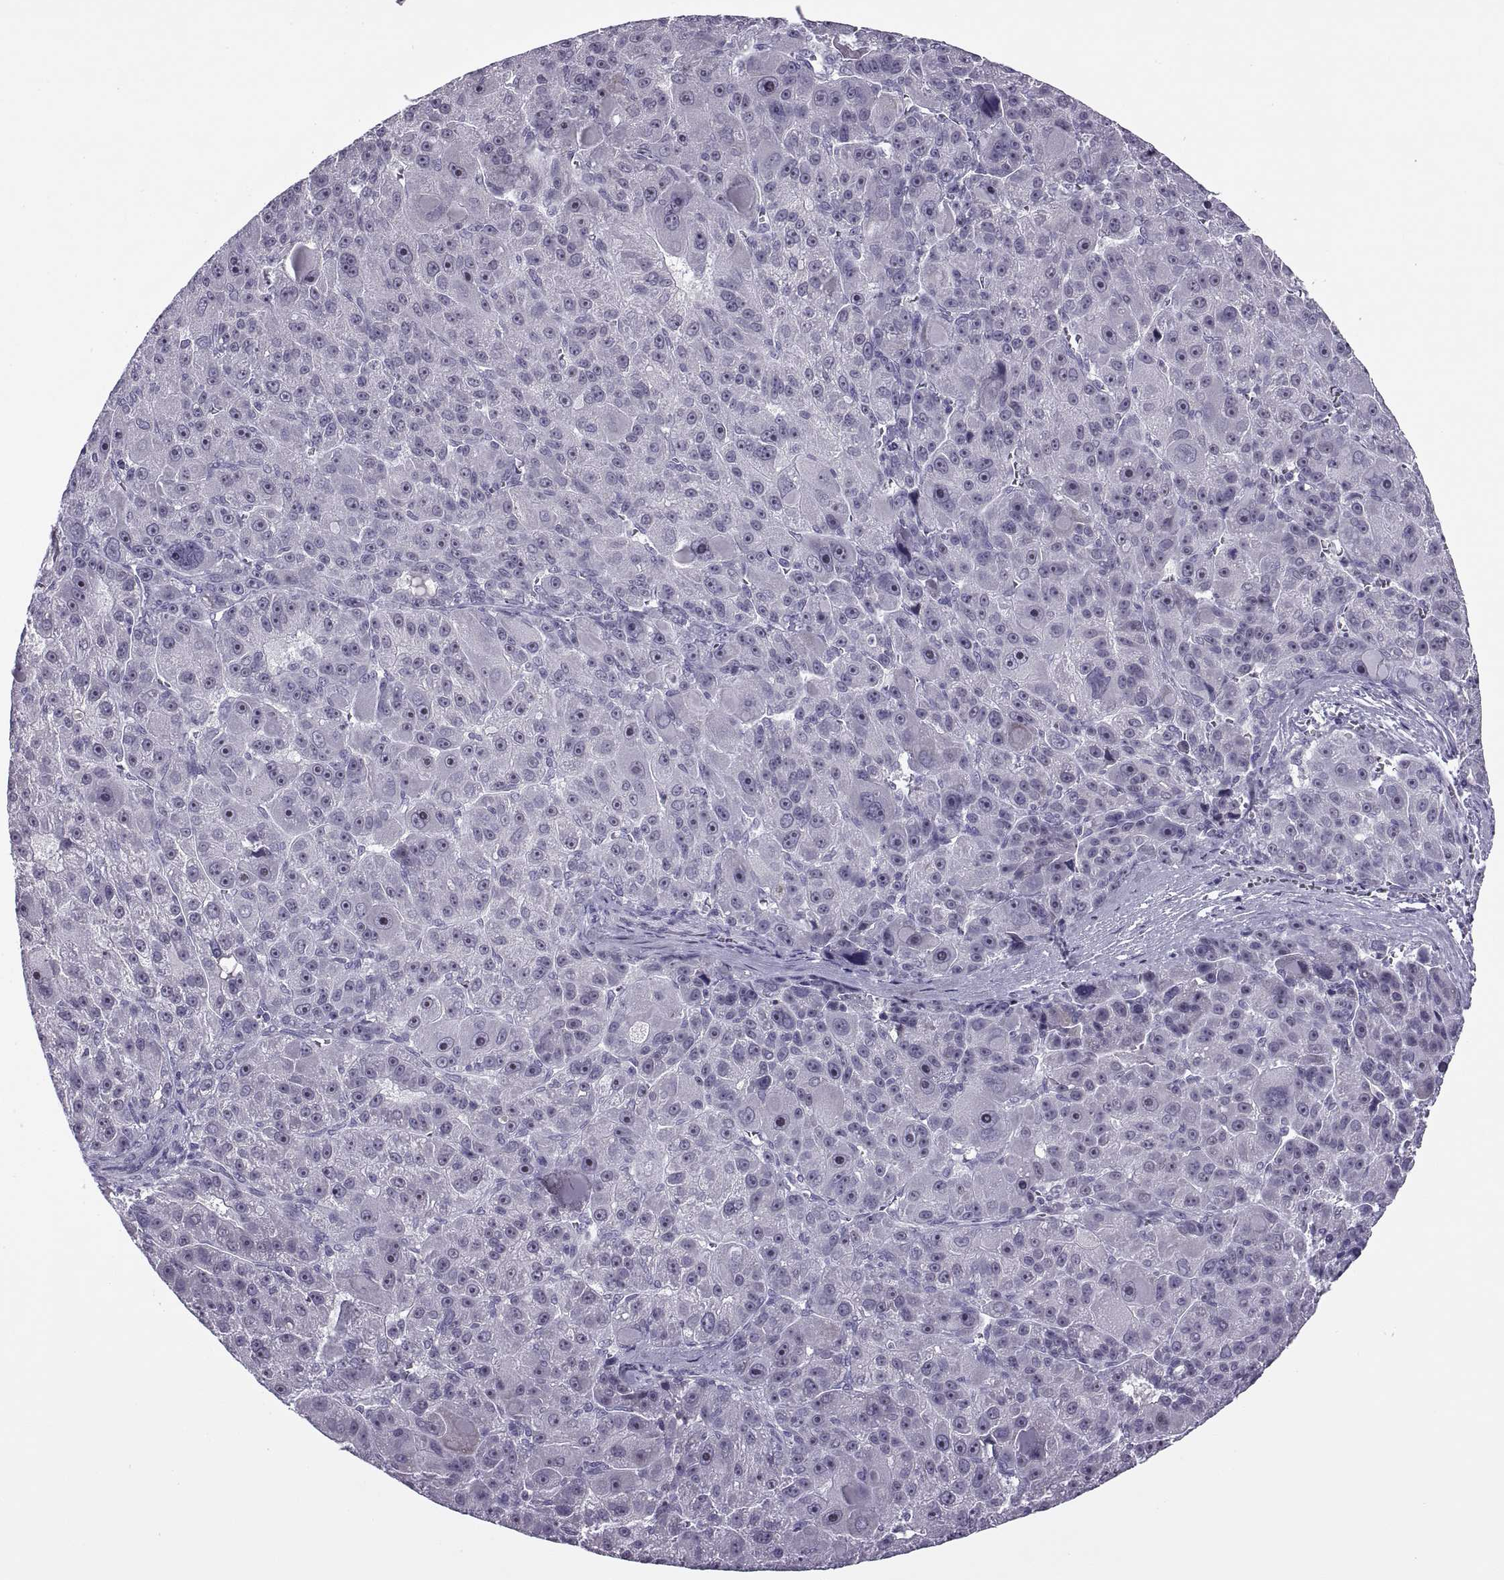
{"staining": {"intensity": "negative", "quantity": "none", "location": "none"}, "tissue": "liver cancer", "cell_type": "Tumor cells", "image_type": "cancer", "snomed": [{"axis": "morphology", "description": "Carcinoma, Hepatocellular, NOS"}, {"axis": "topography", "description": "Liver"}], "caption": "An IHC photomicrograph of hepatocellular carcinoma (liver) is shown. There is no staining in tumor cells of hepatocellular carcinoma (liver).", "gene": "FAM24A", "patient": {"sex": "male", "age": 76}}